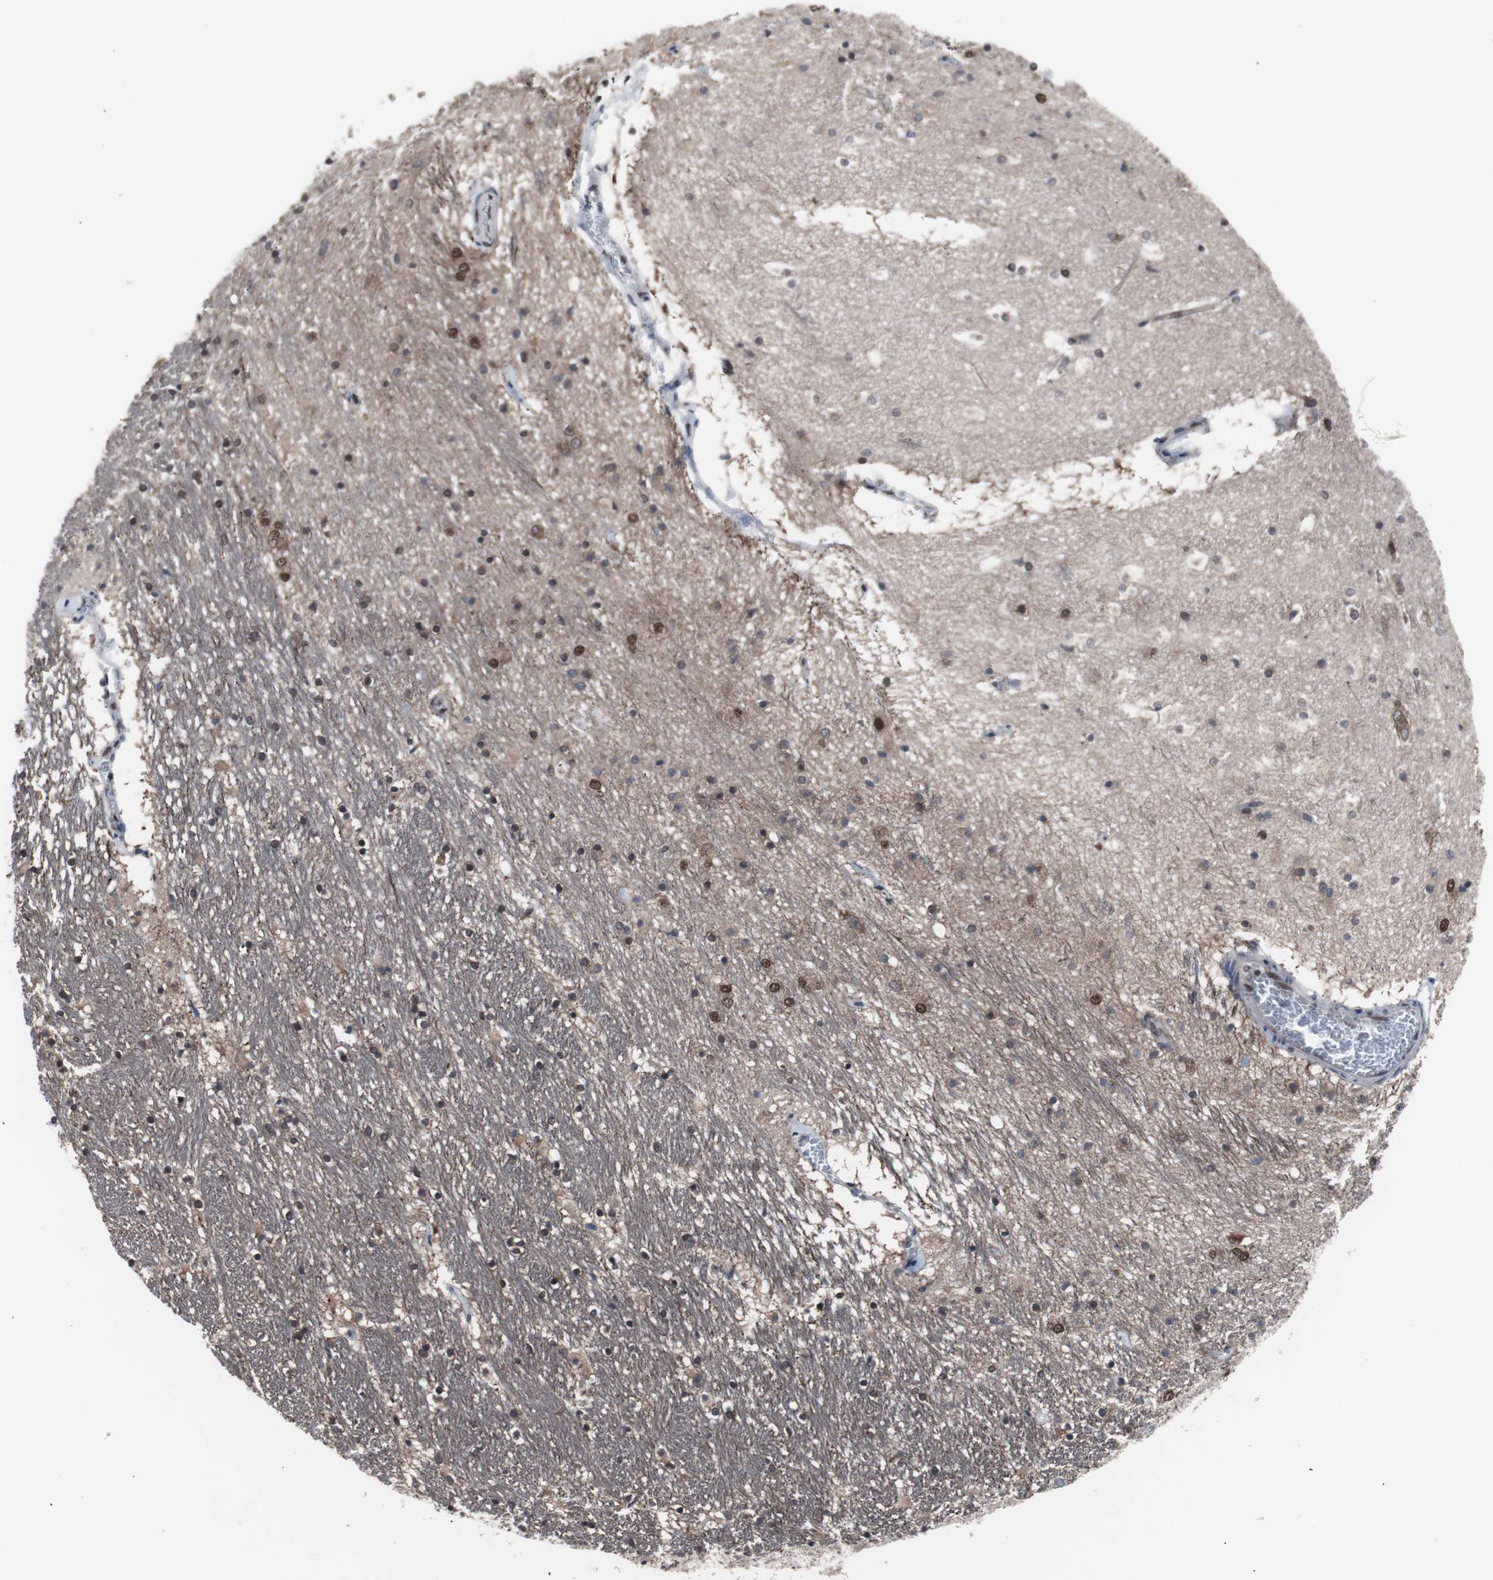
{"staining": {"intensity": "moderate", "quantity": ">75%", "location": "nuclear"}, "tissue": "hippocampus", "cell_type": "Glial cells", "image_type": "normal", "snomed": [{"axis": "morphology", "description": "Normal tissue, NOS"}, {"axis": "topography", "description": "Hippocampus"}], "caption": "A micrograph of hippocampus stained for a protein reveals moderate nuclear brown staining in glial cells.", "gene": "GTF2F2", "patient": {"sex": "male", "age": 45}}